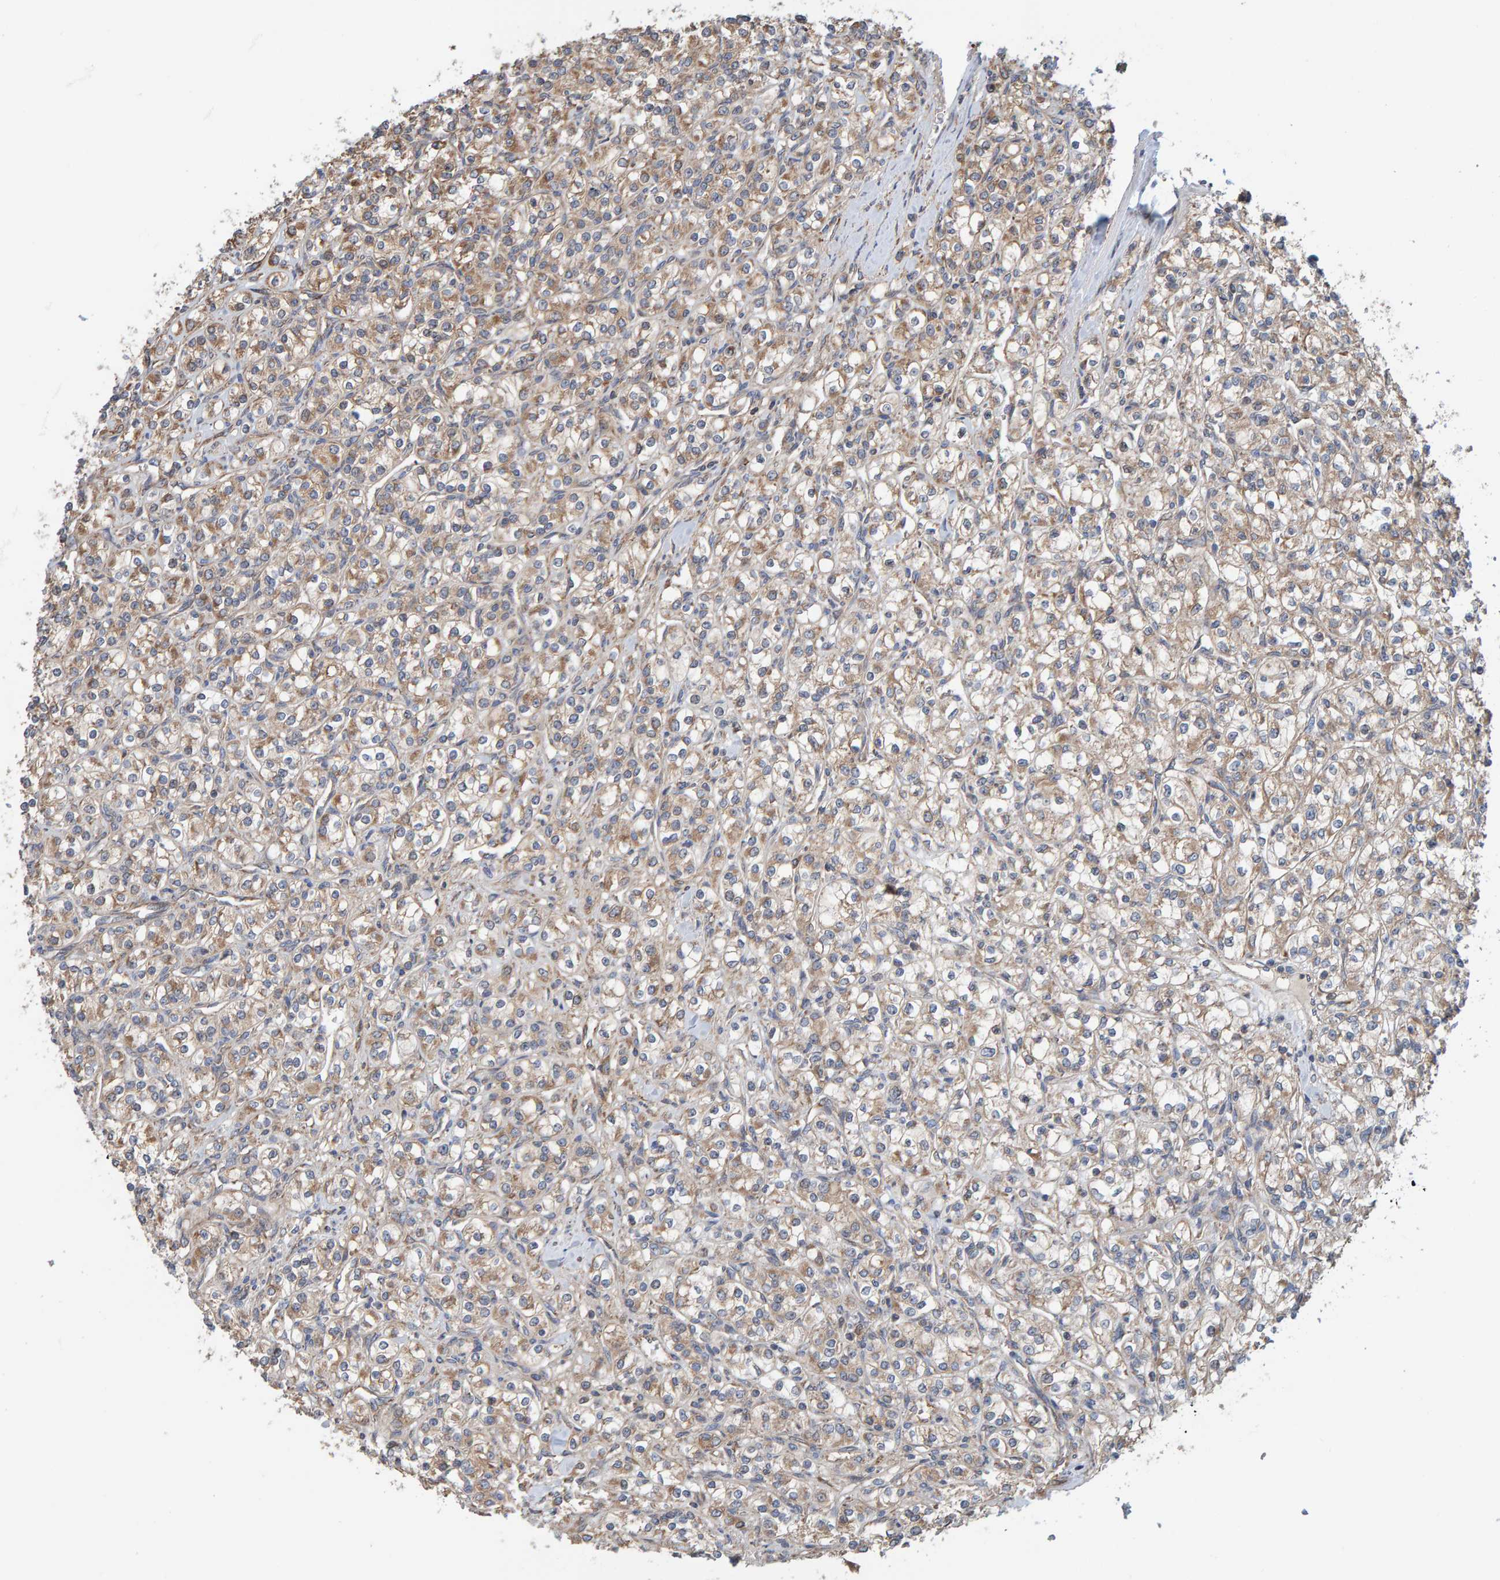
{"staining": {"intensity": "weak", "quantity": ">75%", "location": "cytoplasmic/membranous"}, "tissue": "renal cancer", "cell_type": "Tumor cells", "image_type": "cancer", "snomed": [{"axis": "morphology", "description": "Adenocarcinoma, NOS"}, {"axis": "topography", "description": "Kidney"}], "caption": "Renal cancer stained with immunohistochemistry (IHC) shows weak cytoplasmic/membranous staining in approximately >75% of tumor cells. (Stains: DAB in brown, nuclei in blue, Microscopy: brightfield microscopy at high magnification).", "gene": "MRPL45", "patient": {"sex": "male", "age": 77}}